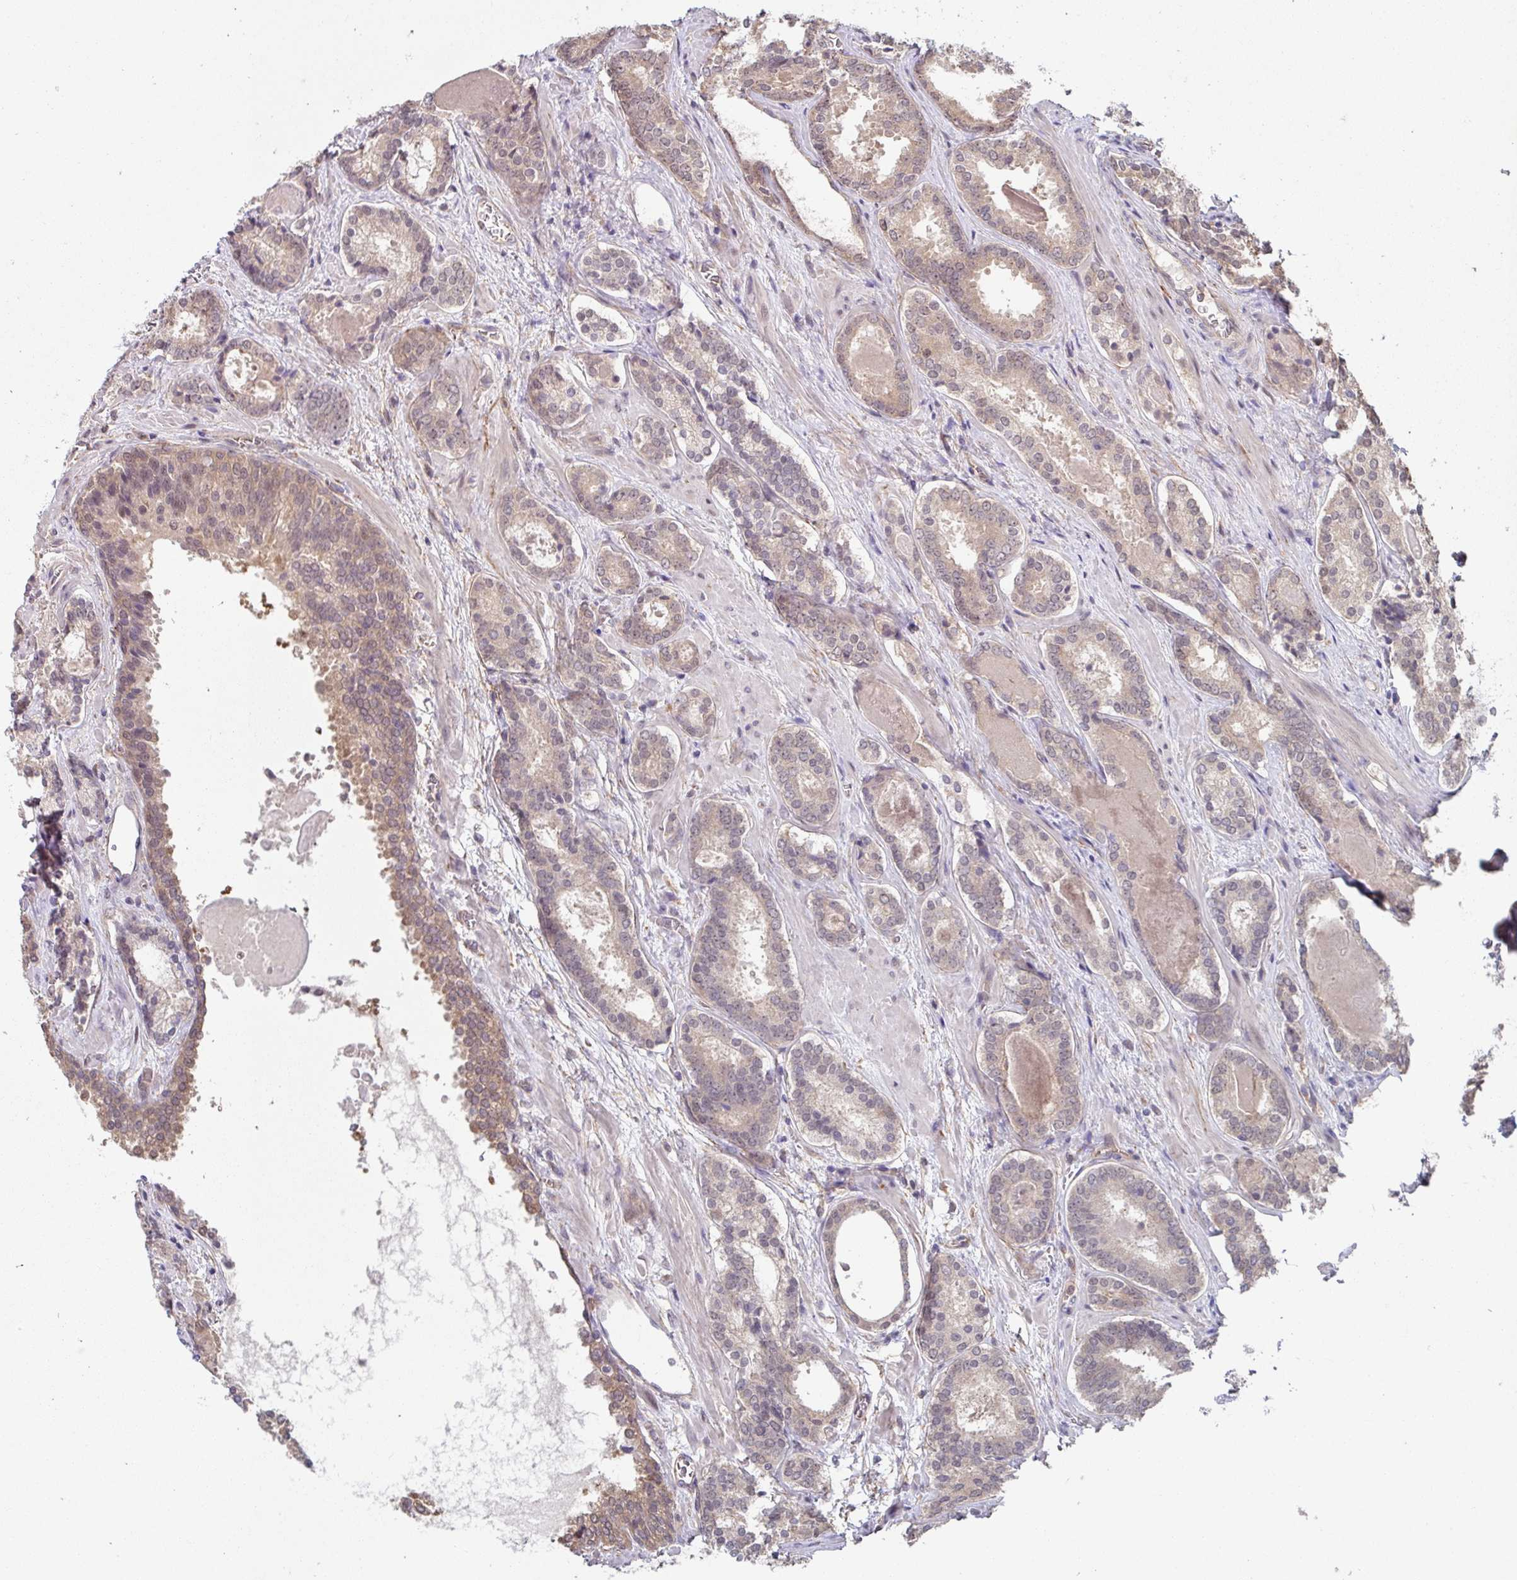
{"staining": {"intensity": "weak", "quantity": "25%-75%", "location": "cytoplasmic/membranous,nuclear"}, "tissue": "prostate cancer", "cell_type": "Tumor cells", "image_type": "cancer", "snomed": [{"axis": "morphology", "description": "Adenocarcinoma, Low grade"}, {"axis": "topography", "description": "Prostate"}], "caption": "Weak cytoplasmic/membranous and nuclear expression is present in about 25%-75% of tumor cells in low-grade adenocarcinoma (prostate).", "gene": "STYXL1", "patient": {"sex": "male", "age": 62}}